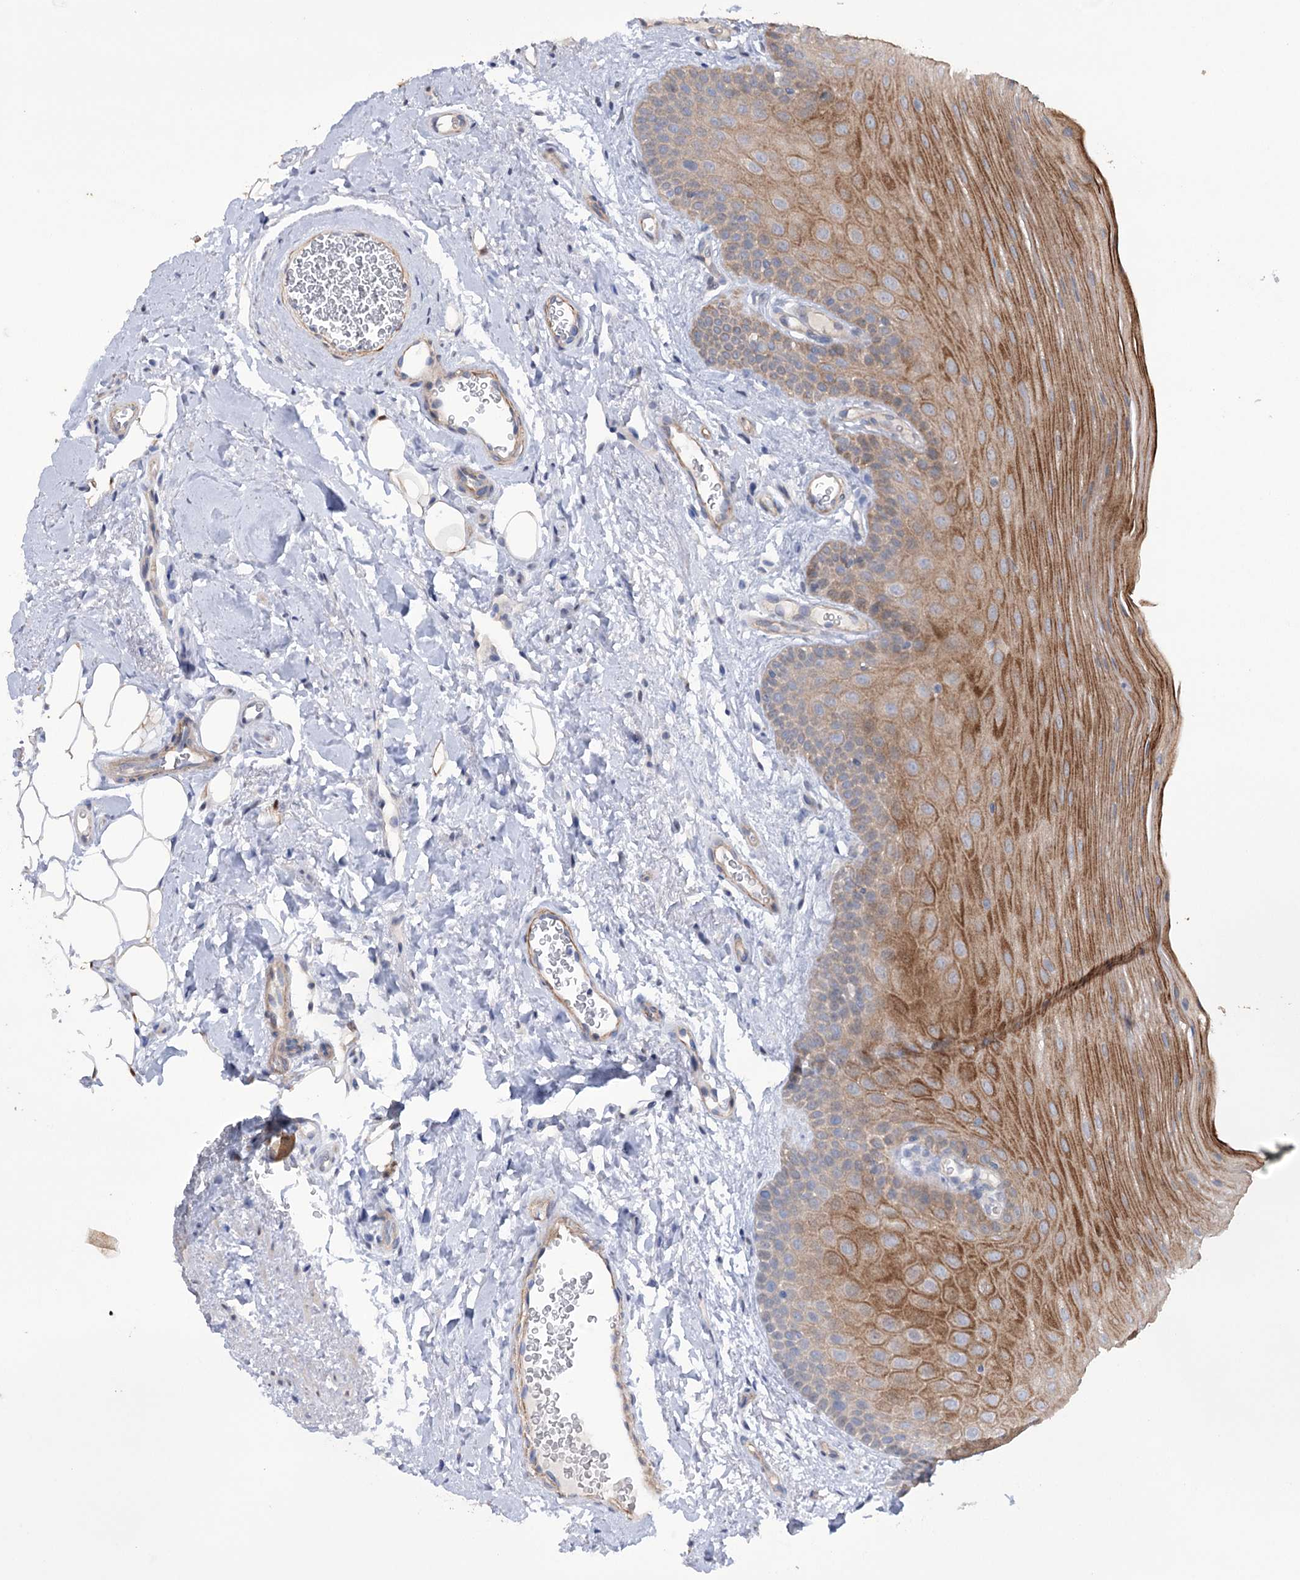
{"staining": {"intensity": "moderate", "quantity": "25%-75%", "location": "cytoplasmic/membranous"}, "tissue": "oral mucosa", "cell_type": "Squamous epithelial cells", "image_type": "normal", "snomed": [{"axis": "morphology", "description": "Normal tissue, NOS"}, {"axis": "topography", "description": "Oral tissue"}], "caption": "Immunohistochemistry of normal human oral mucosa exhibits medium levels of moderate cytoplasmic/membranous positivity in about 25%-75% of squamous epithelial cells. (Stains: DAB in brown, nuclei in blue, Microscopy: brightfield microscopy at high magnification).", "gene": "TRIM71", "patient": {"sex": "male", "age": 68}}